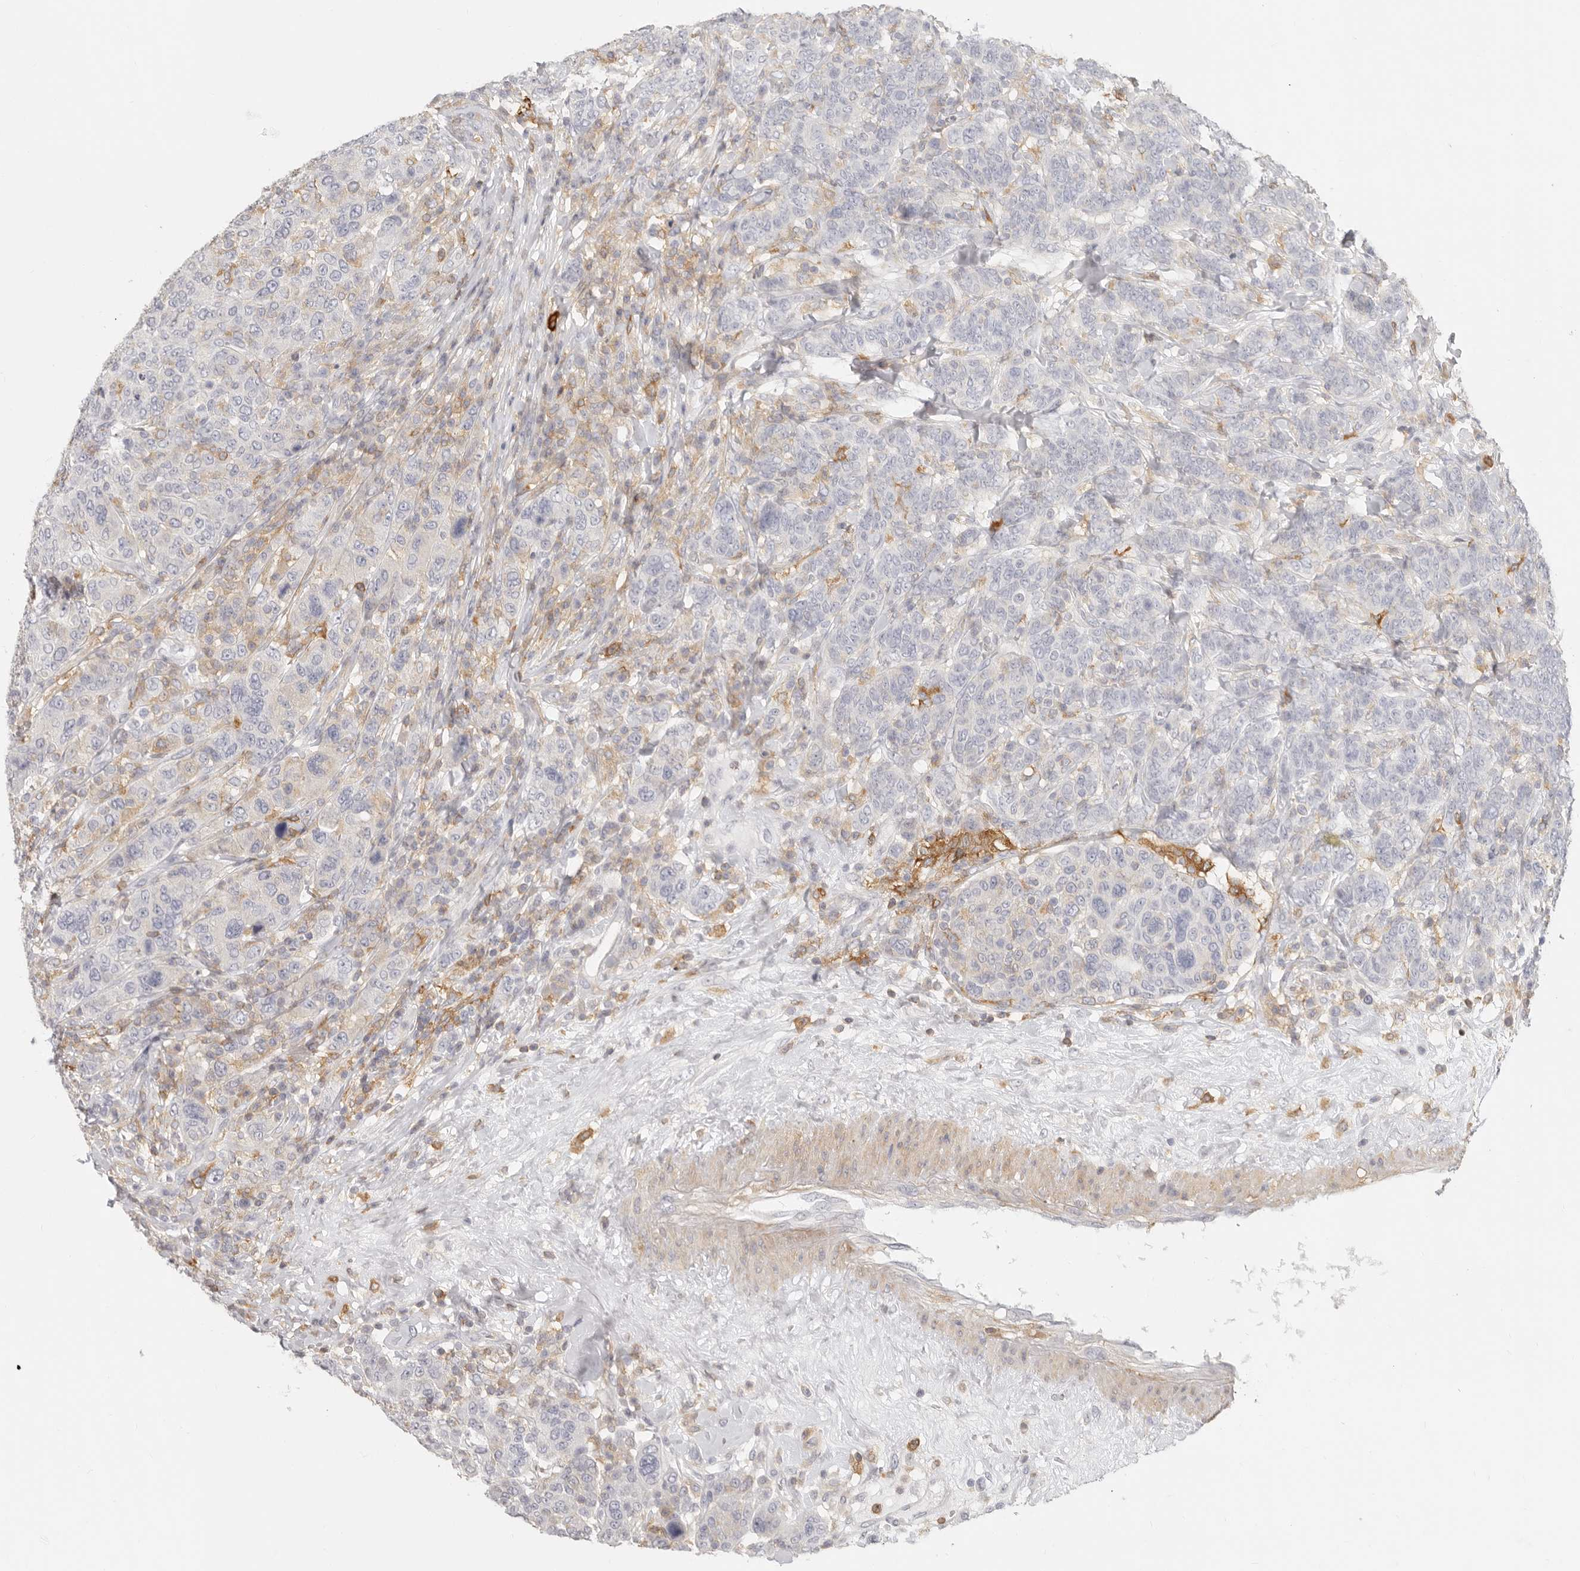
{"staining": {"intensity": "negative", "quantity": "none", "location": "none"}, "tissue": "breast cancer", "cell_type": "Tumor cells", "image_type": "cancer", "snomed": [{"axis": "morphology", "description": "Duct carcinoma"}, {"axis": "topography", "description": "Breast"}], "caption": "Intraductal carcinoma (breast) stained for a protein using IHC shows no staining tumor cells.", "gene": "NIBAN1", "patient": {"sex": "female", "age": 37}}